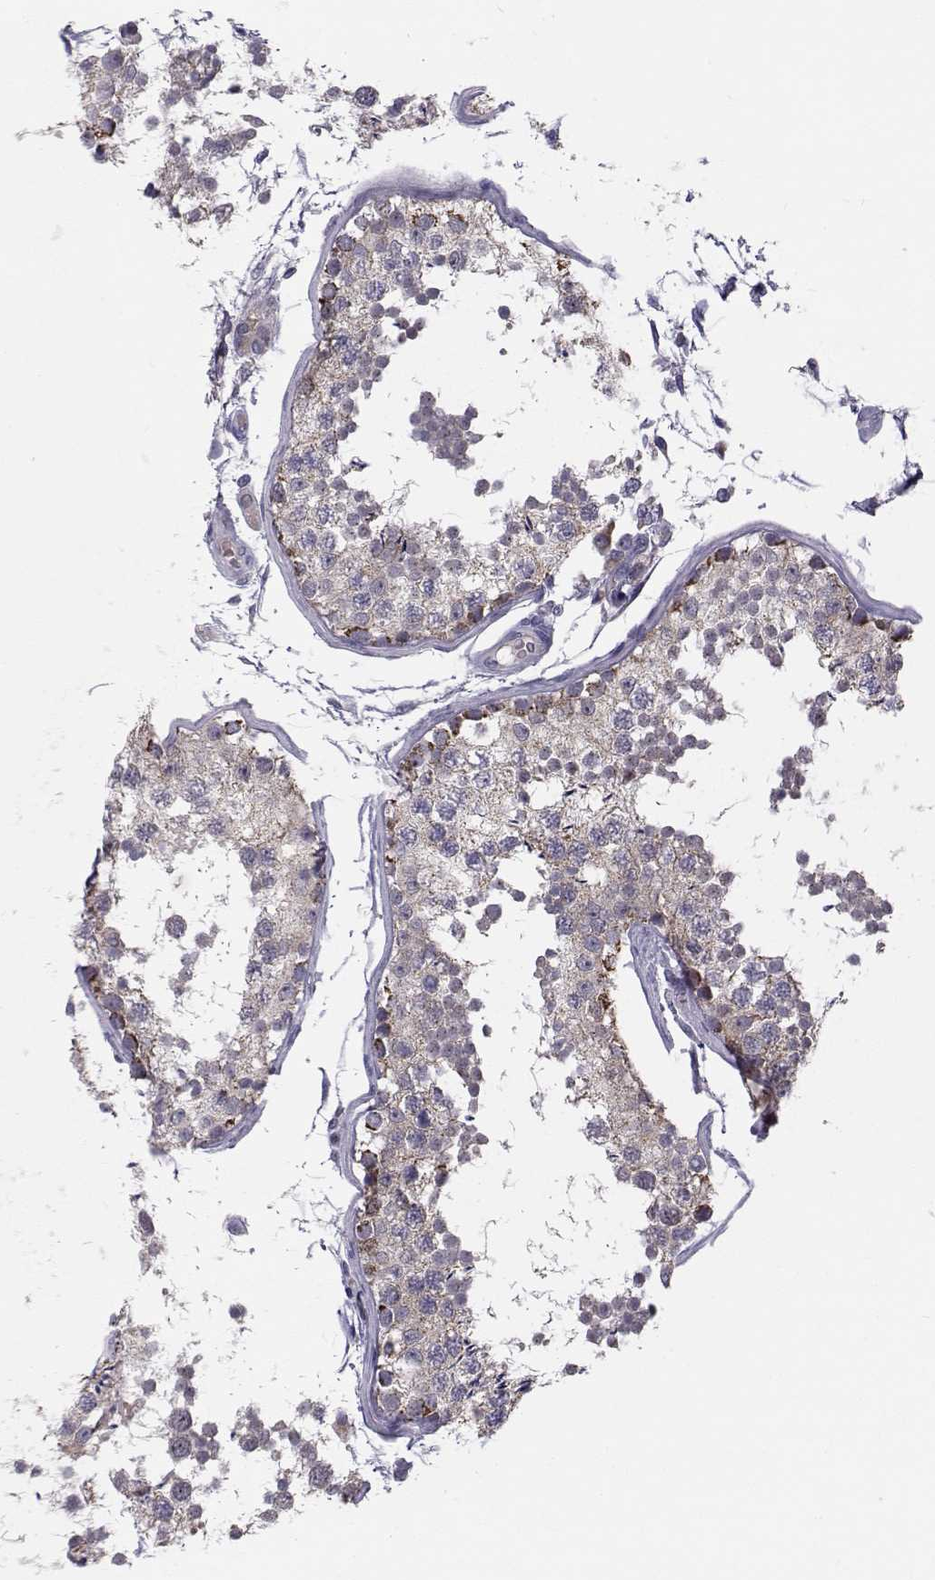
{"staining": {"intensity": "moderate", "quantity": "<25%", "location": "cytoplasmic/membranous"}, "tissue": "testis", "cell_type": "Cells in seminiferous ducts", "image_type": "normal", "snomed": [{"axis": "morphology", "description": "Normal tissue, NOS"}, {"axis": "topography", "description": "Testis"}], "caption": "About <25% of cells in seminiferous ducts in normal human testis display moderate cytoplasmic/membranous protein positivity as visualized by brown immunohistochemical staining.", "gene": "ANGPT1", "patient": {"sex": "male", "age": 29}}